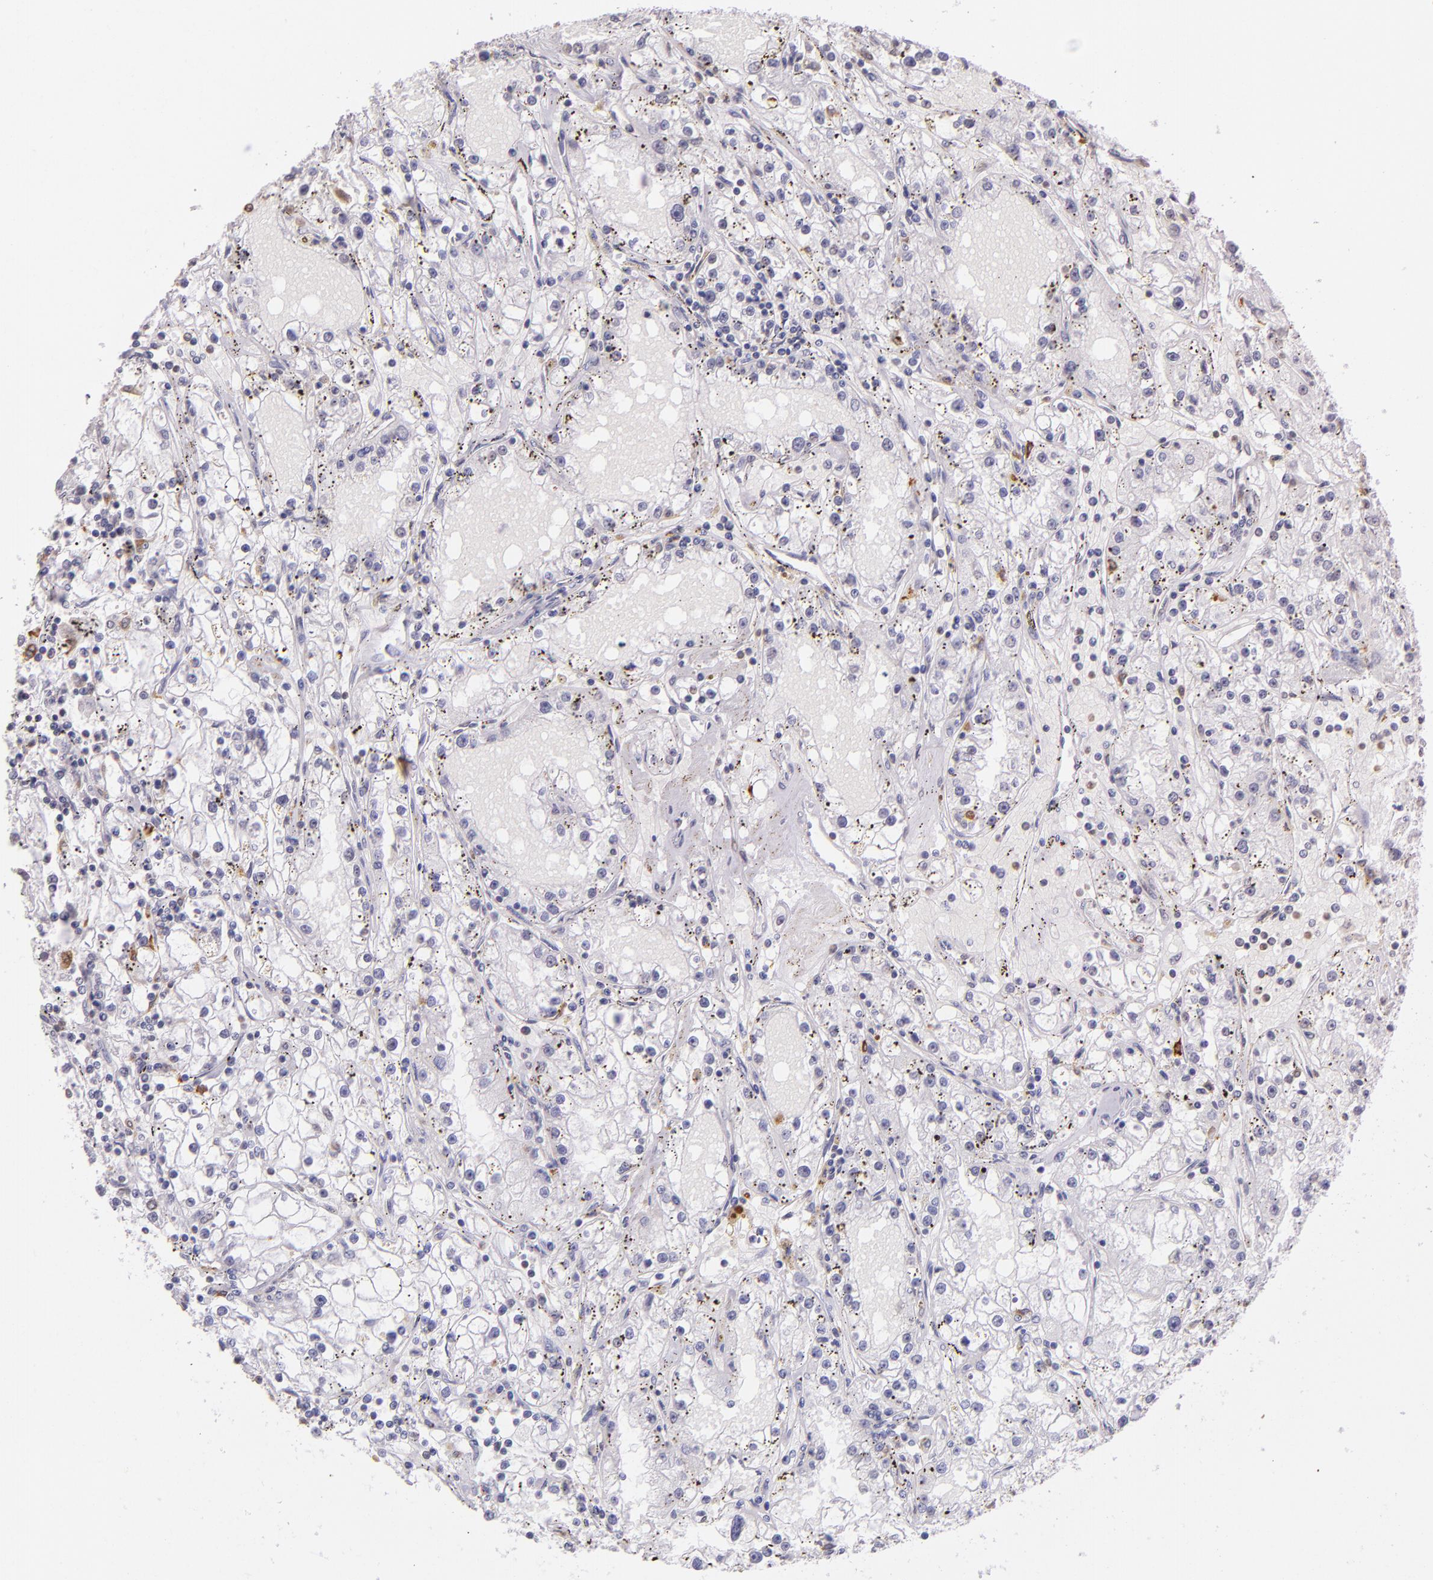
{"staining": {"intensity": "negative", "quantity": "none", "location": "none"}, "tissue": "renal cancer", "cell_type": "Tumor cells", "image_type": "cancer", "snomed": [{"axis": "morphology", "description": "Adenocarcinoma, NOS"}, {"axis": "topography", "description": "Kidney"}], "caption": "DAB immunohistochemical staining of renal cancer shows no significant positivity in tumor cells.", "gene": "RTN1", "patient": {"sex": "male", "age": 56}}